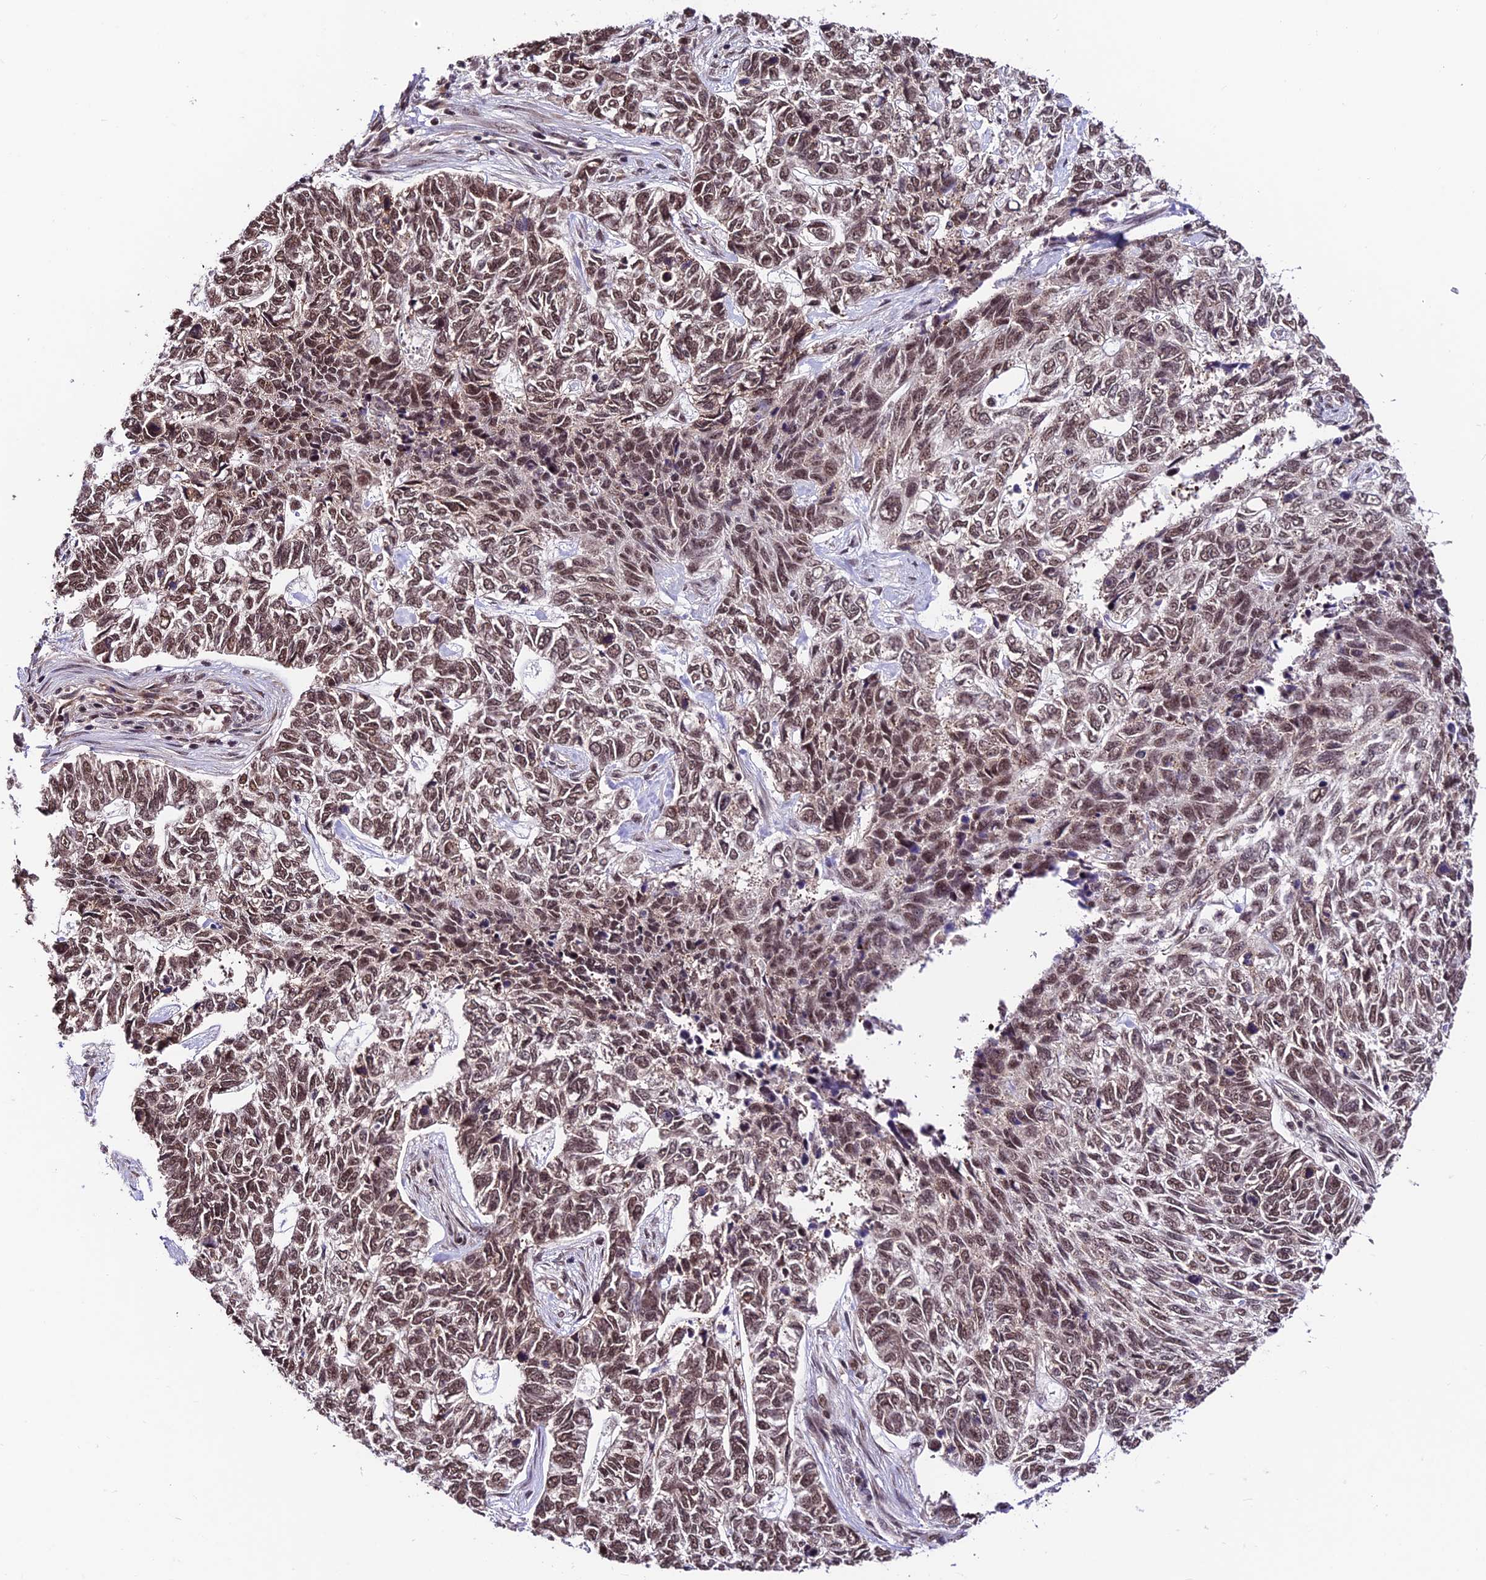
{"staining": {"intensity": "moderate", "quantity": ">75%", "location": "nuclear"}, "tissue": "skin cancer", "cell_type": "Tumor cells", "image_type": "cancer", "snomed": [{"axis": "morphology", "description": "Basal cell carcinoma"}, {"axis": "topography", "description": "Skin"}], "caption": "Basal cell carcinoma (skin) tissue demonstrates moderate nuclear expression in approximately >75% of tumor cells, visualized by immunohistochemistry.", "gene": "RBM42", "patient": {"sex": "female", "age": 65}}